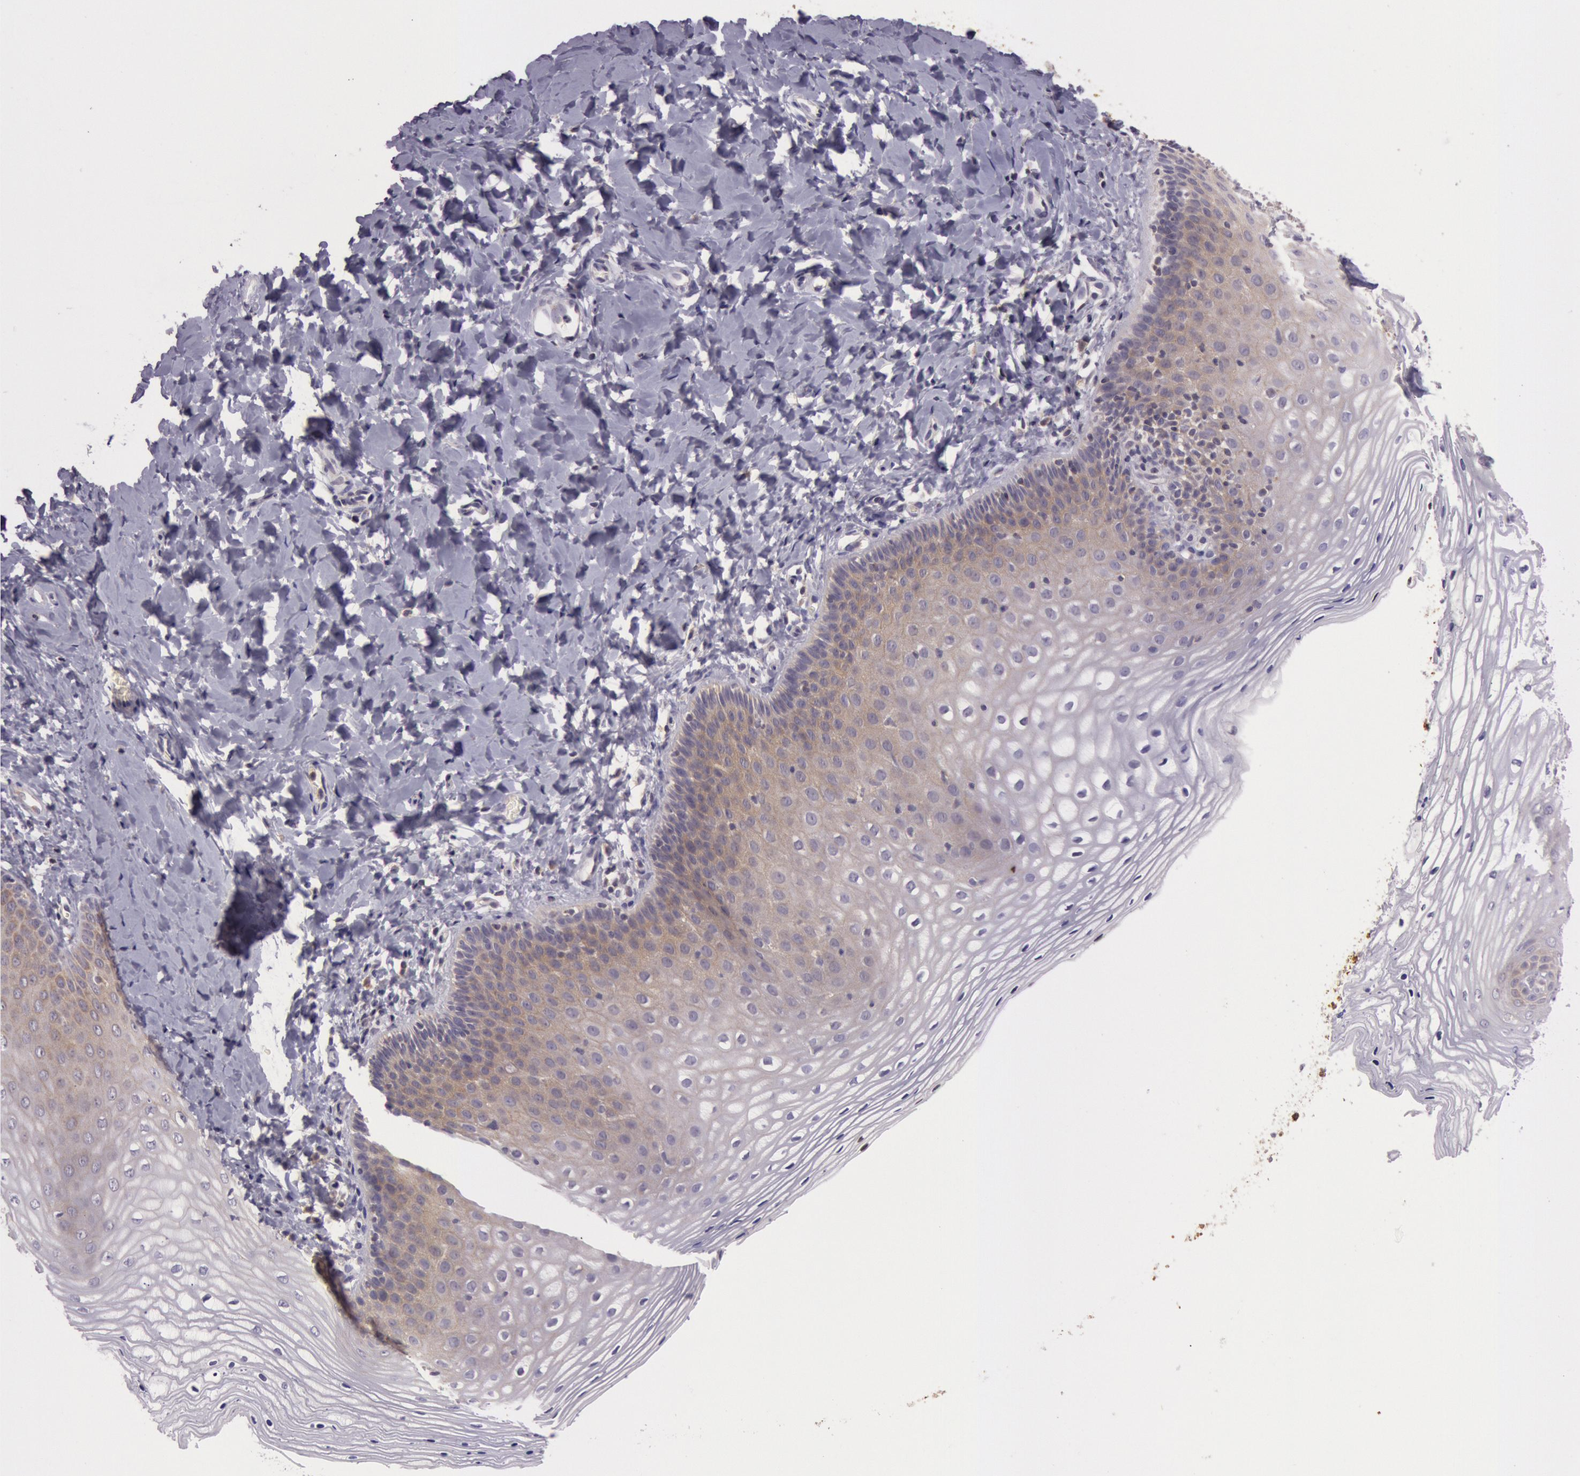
{"staining": {"intensity": "moderate", "quantity": "25%-75%", "location": "cytoplasmic/membranous"}, "tissue": "vagina", "cell_type": "Squamous epithelial cells", "image_type": "normal", "snomed": [{"axis": "morphology", "description": "Normal tissue, NOS"}, {"axis": "topography", "description": "Vagina"}], "caption": "Protein staining of normal vagina shows moderate cytoplasmic/membranous positivity in about 25%-75% of squamous epithelial cells.", "gene": "CDK16", "patient": {"sex": "female", "age": 55}}